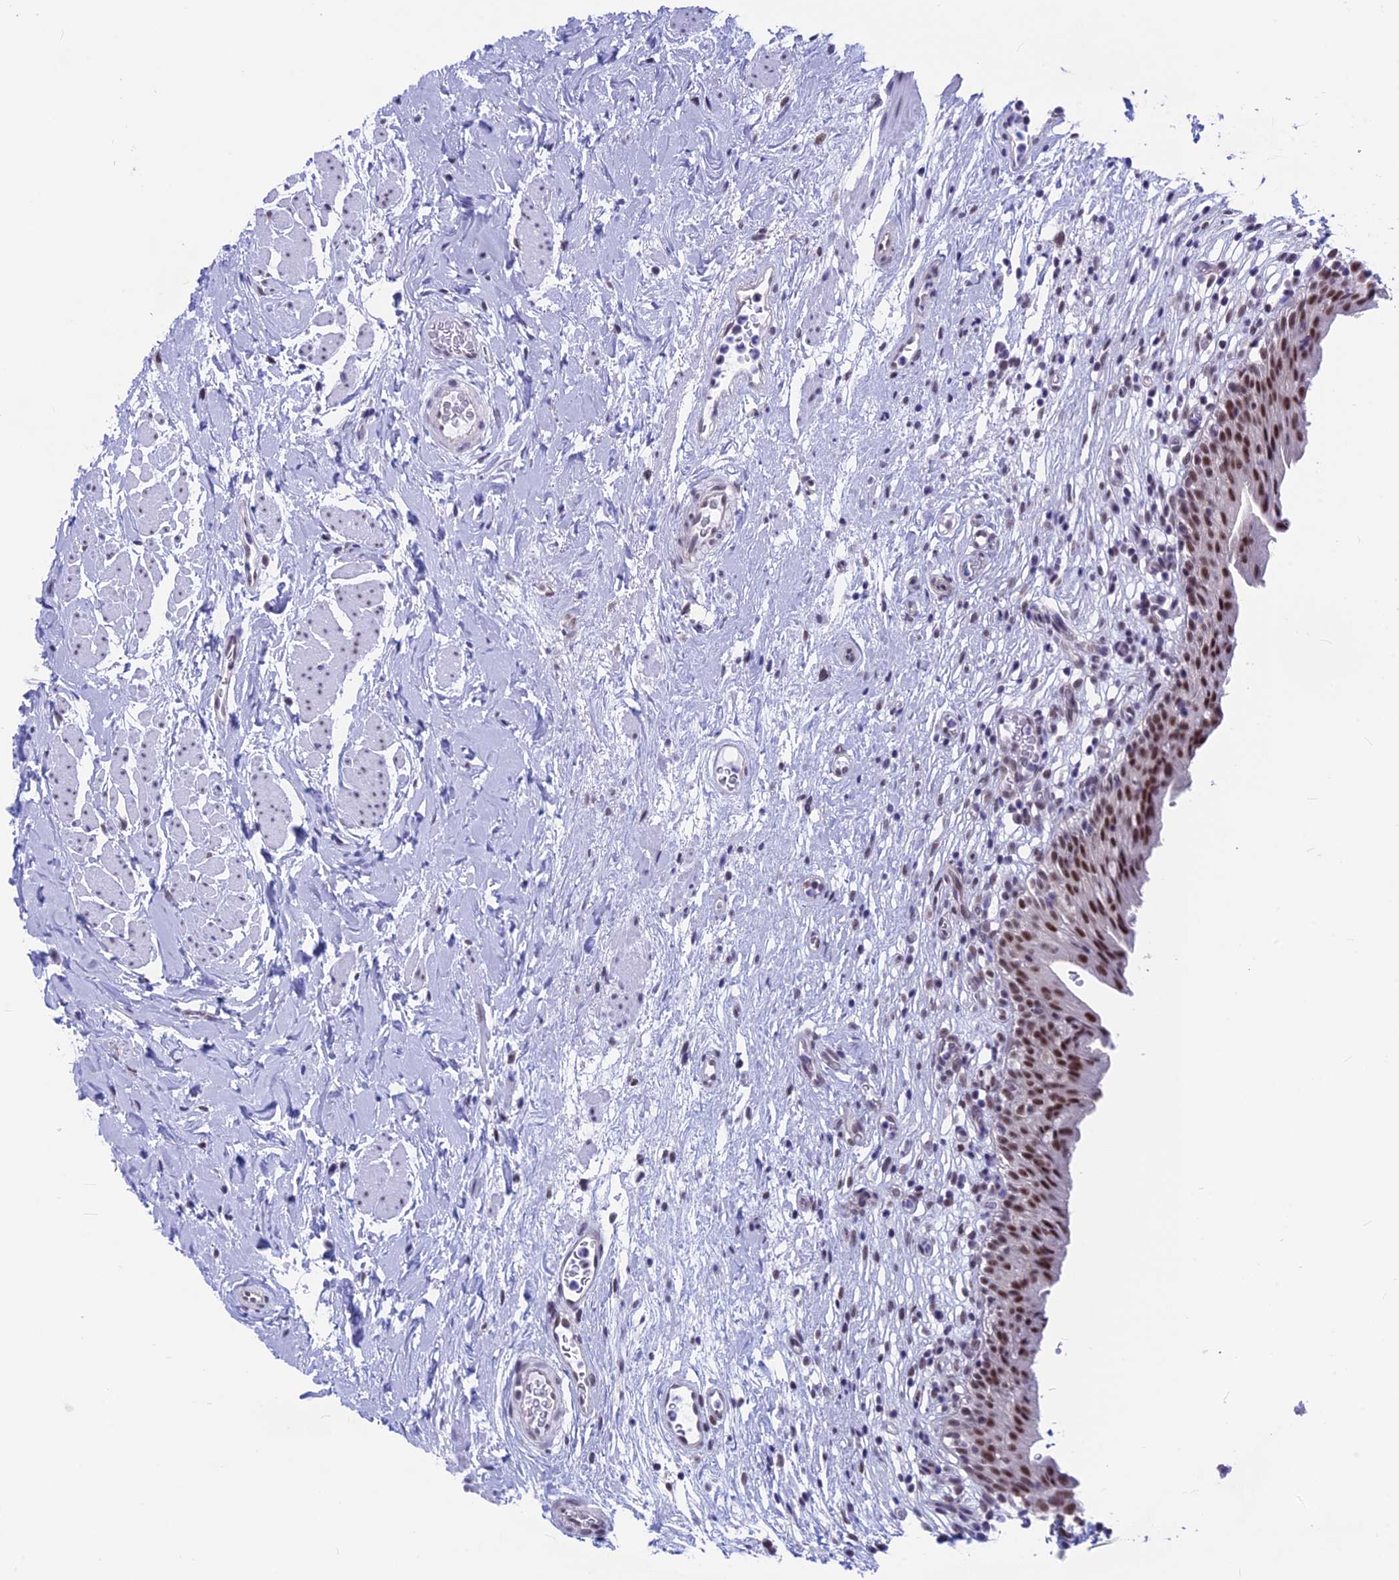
{"staining": {"intensity": "moderate", "quantity": ">75%", "location": "nuclear"}, "tissue": "urinary bladder", "cell_type": "Urothelial cells", "image_type": "normal", "snomed": [{"axis": "morphology", "description": "Normal tissue, NOS"}, {"axis": "morphology", "description": "Inflammation, NOS"}, {"axis": "topography", "description": "Urinary bladder"}], "caption": "Immunohistochemistry staining of benign urinary bladder, which demonstrates medium levels of moderate nuclear expression in approximately >75% of urothelial cells indicating moderate nuclear protein positivity. The staining was performed using DAB (3,3'-diaminobenzidine) (brown) for protein detection and nuclei were counterstained in hematoxylin (blue).", "gene": "SRSF5", "patient": {"sex": "male", "age": 63}}